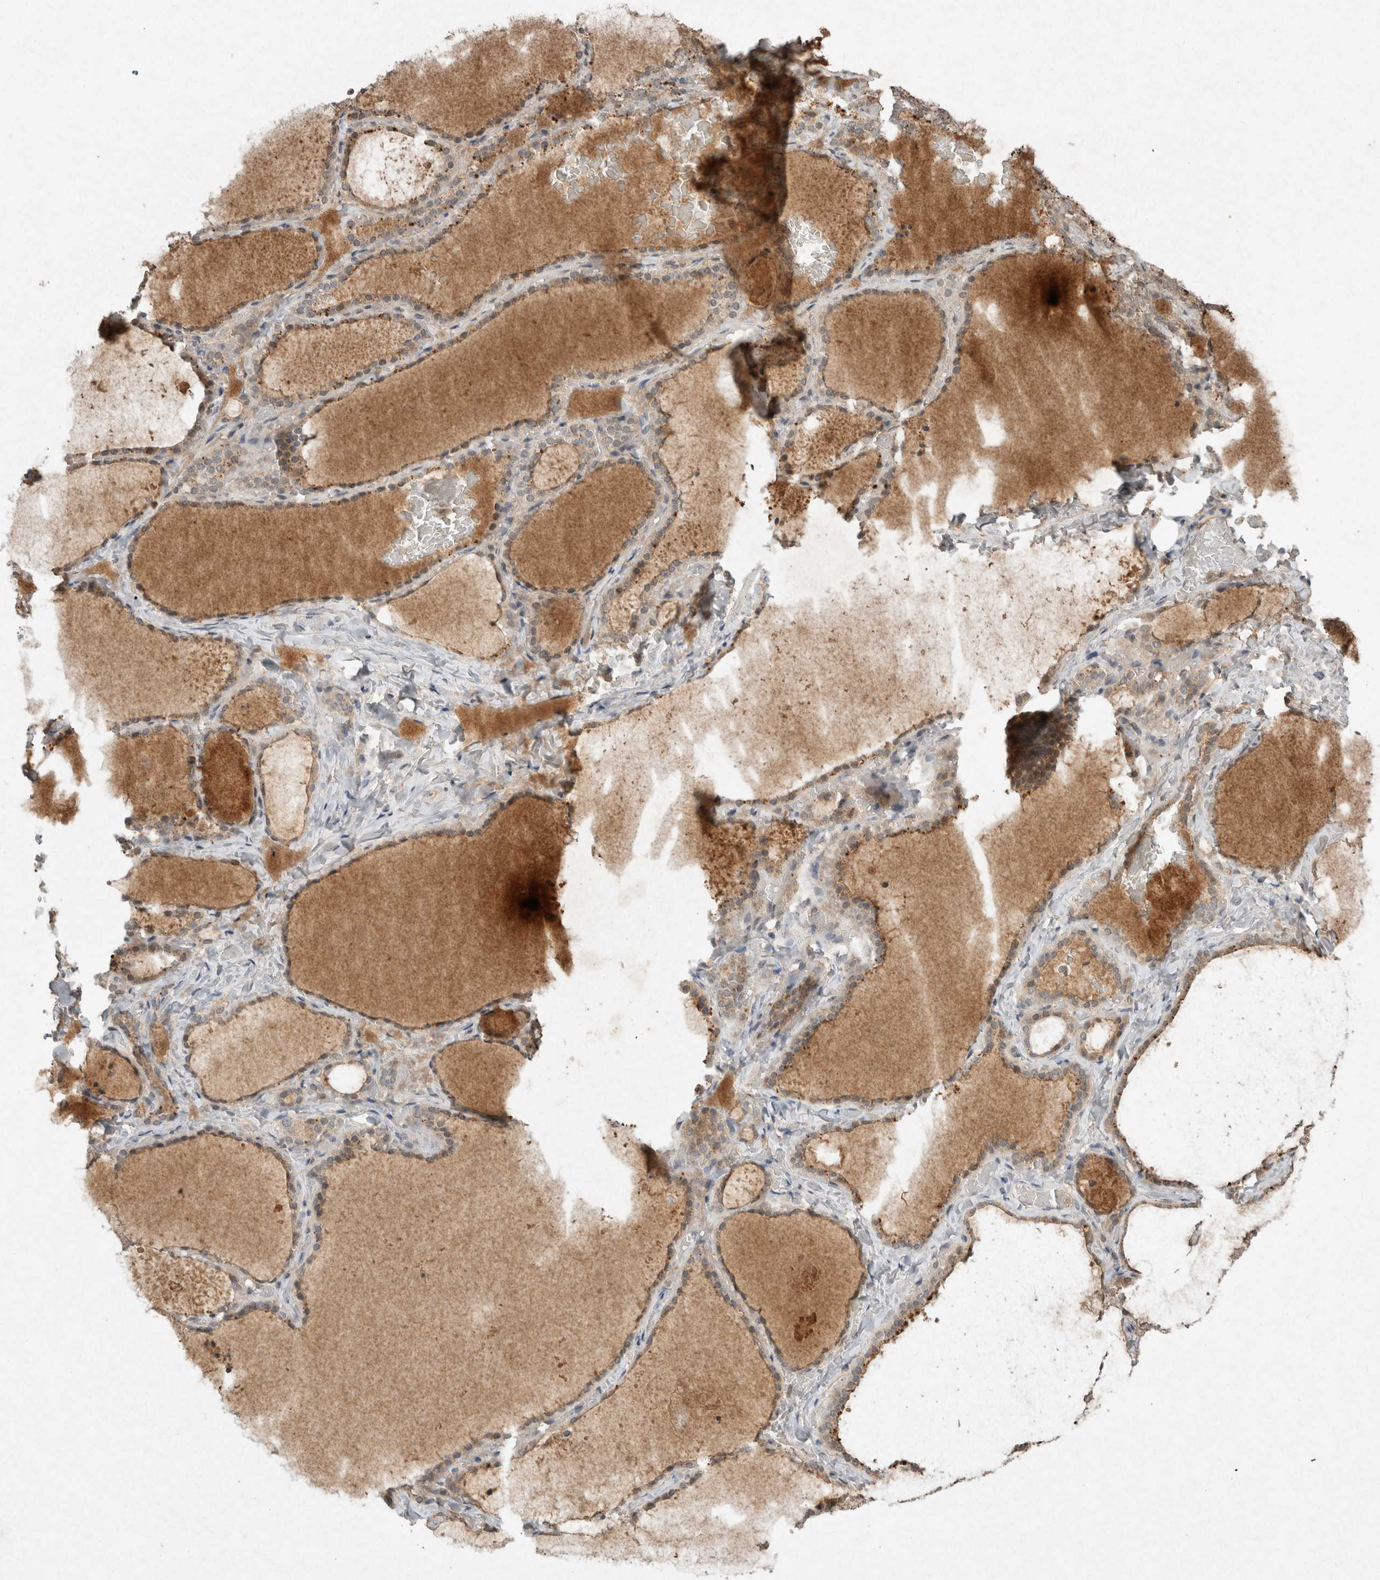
{"staining": {"intensity": "moderate", "quantity": ">75%", "location": "cytoplasmic/membranous"}, "tissue": "thyroid gland", "cell_type": "Glandular cells", "image_type": "normal", "snomed": [{"axis": "morphology", "description": "Normal tissue, NOS"}, {"axis": "topography", "description": "Thyroid gland"}], "caption": "High-magnification brightfield microscopy of benign thyroid gland stained with DAB (3,3'-diaminobenzidine) (brown) and counterstained with hematoxylin (blue). glandular cells exhibit moderate cytoplasmic/membranous staining is identified in about>75% of cells. (Stains: DAB (3,3'-diaminobenzidine) in brown, nuclei in blue, Microscopy: brightfield microscopy at high magnification).", "gene": "LOXL2", "patient": {"sex": "female", "age": 22}}